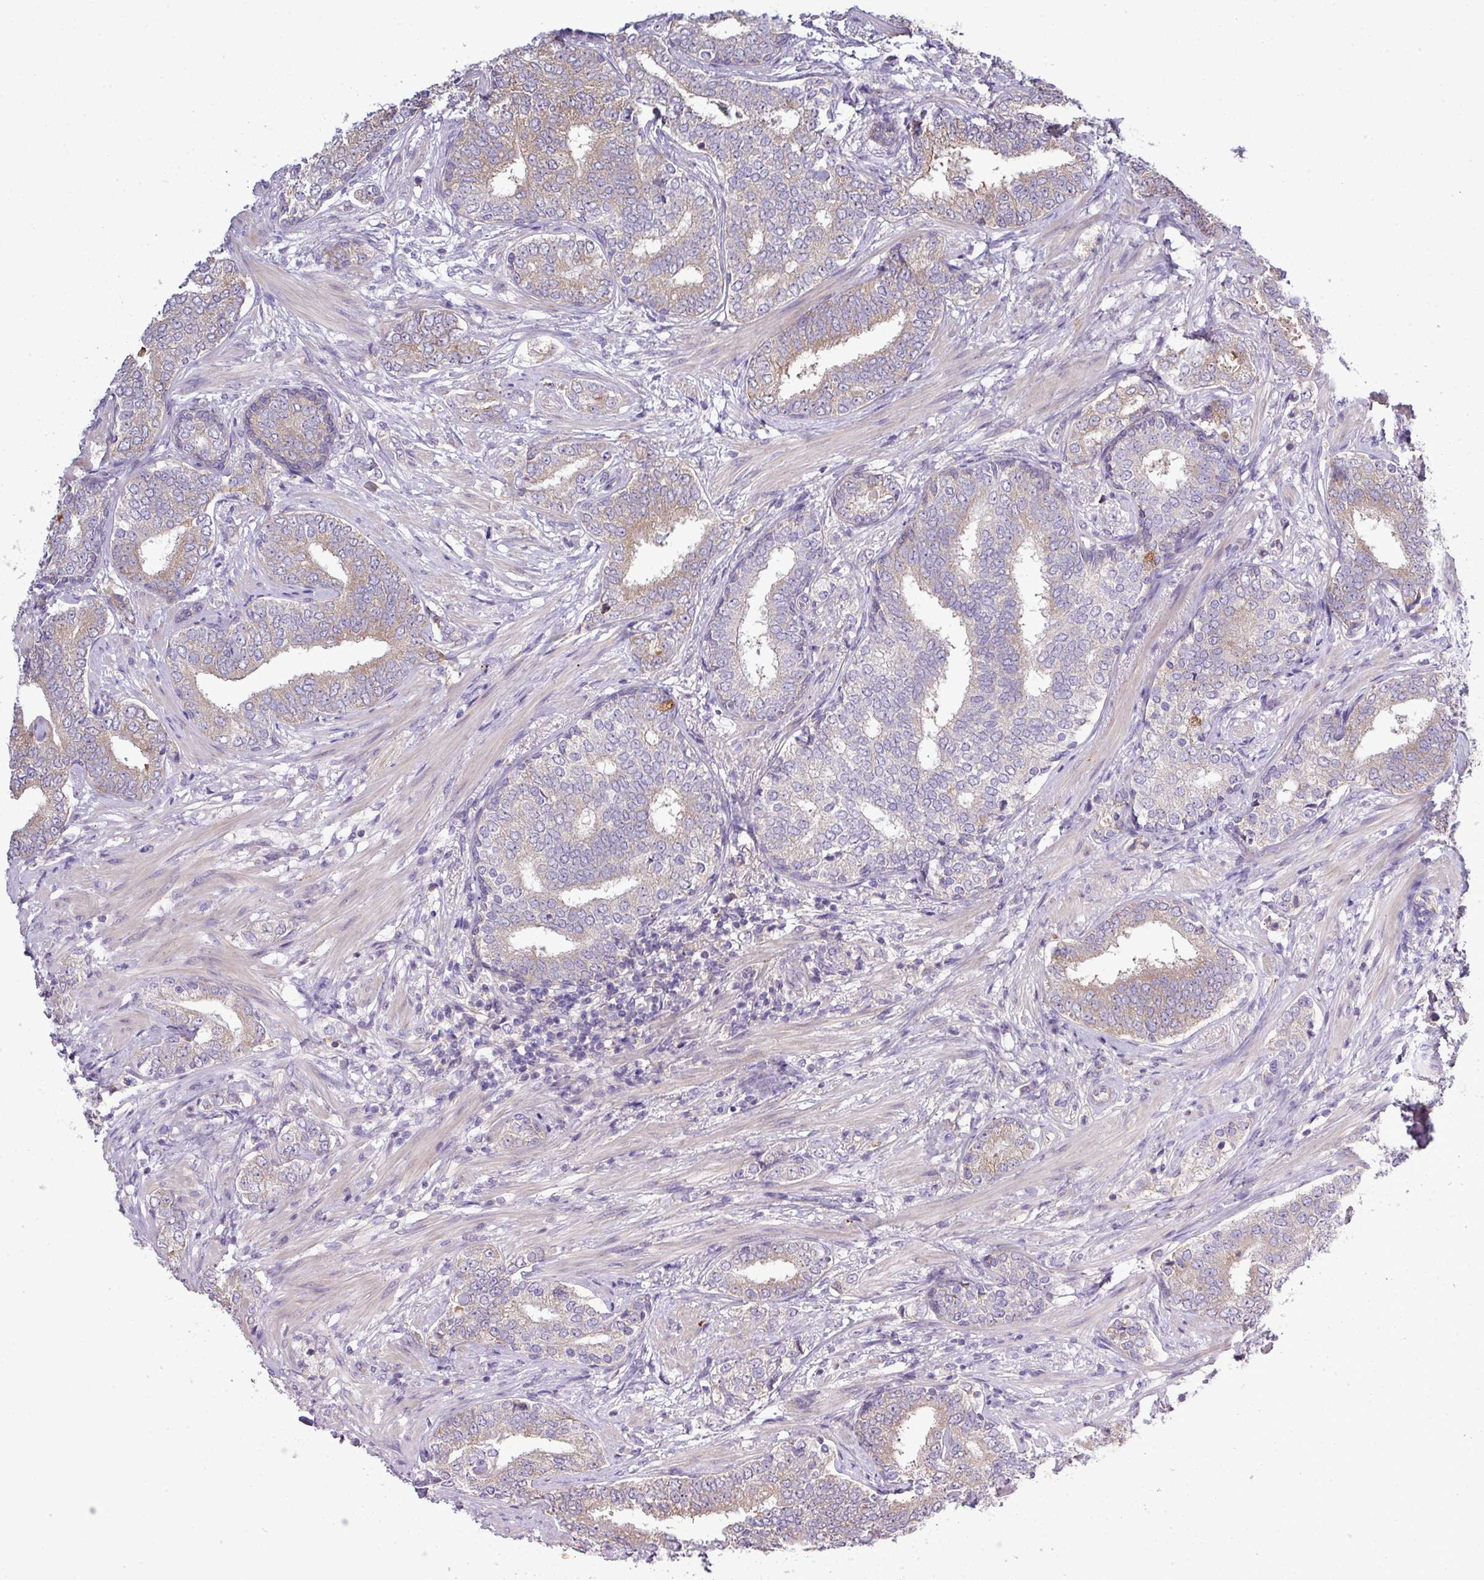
{"staining": {"intensity": "weak", "quantity": "25%-75%", "location": "cytoplasmic/membranous"}, "tissue": "prostate cancer", "cell_type": "Tumor cells", "image_type": "cancer", "snomed": [{"axis": "morphology", "description": "Adenocarcinoma, High grade"}, {"axis": "topography", "description": "Prostate"}], "caption": "Prostate cancer tissue demonstrates weak cytoplasmic/membranous positivity in approximately 25%-75% of tumor cells, visualized by immunohistochemistry. The staining was performed using DAB (3,3'-diaminobenzidine) to visualize the protein expression in brown, while the nuclei were stained in blue with hematoxylin (Magnification: 20x).", "gene": "AGAP5", "patient": {"sex": "male", "age": 72}}